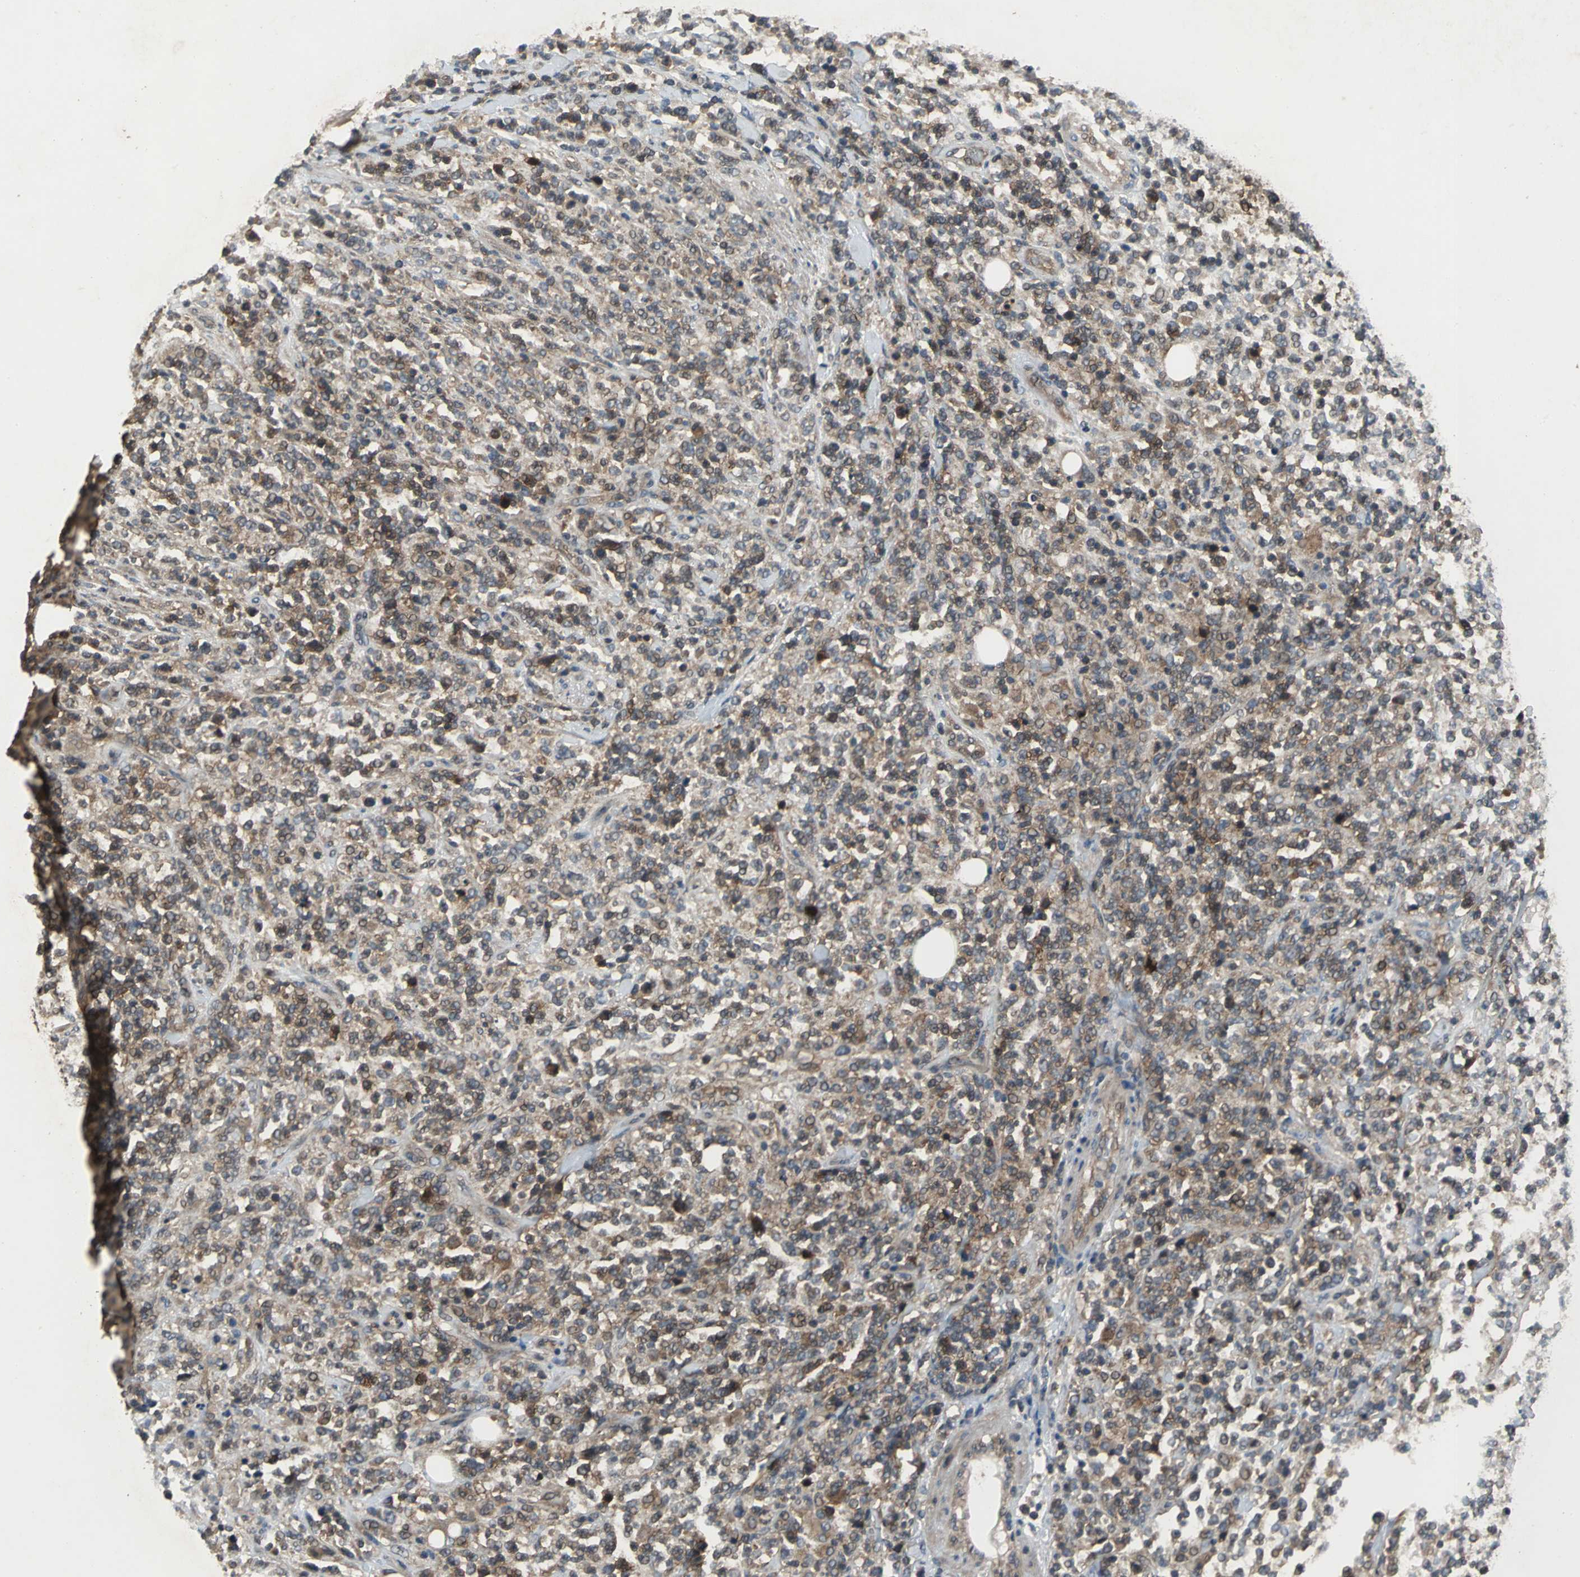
{"staining": {"intensity": "moderate", "quantity": ">75%", "location": "cytoplasmic/membranous"}, "tissue": "lymphoma", "cell_type": "Tumor cells", "image_type": "cancer", "snomed": [{"axis": "morphology", "description": "Malignant lymphoma, non-Hodgkin's type, High grade"}, {"axis": "topography", "description": "Soft tissue"}], "caption": "Moderate cytoplasmic/membranous staining is seen in approximately >75% of tumor cells in lymphoma. Nuclei are stained in blue.", "gene": "MET", "patient": {"sex": "male", "age": 18}}